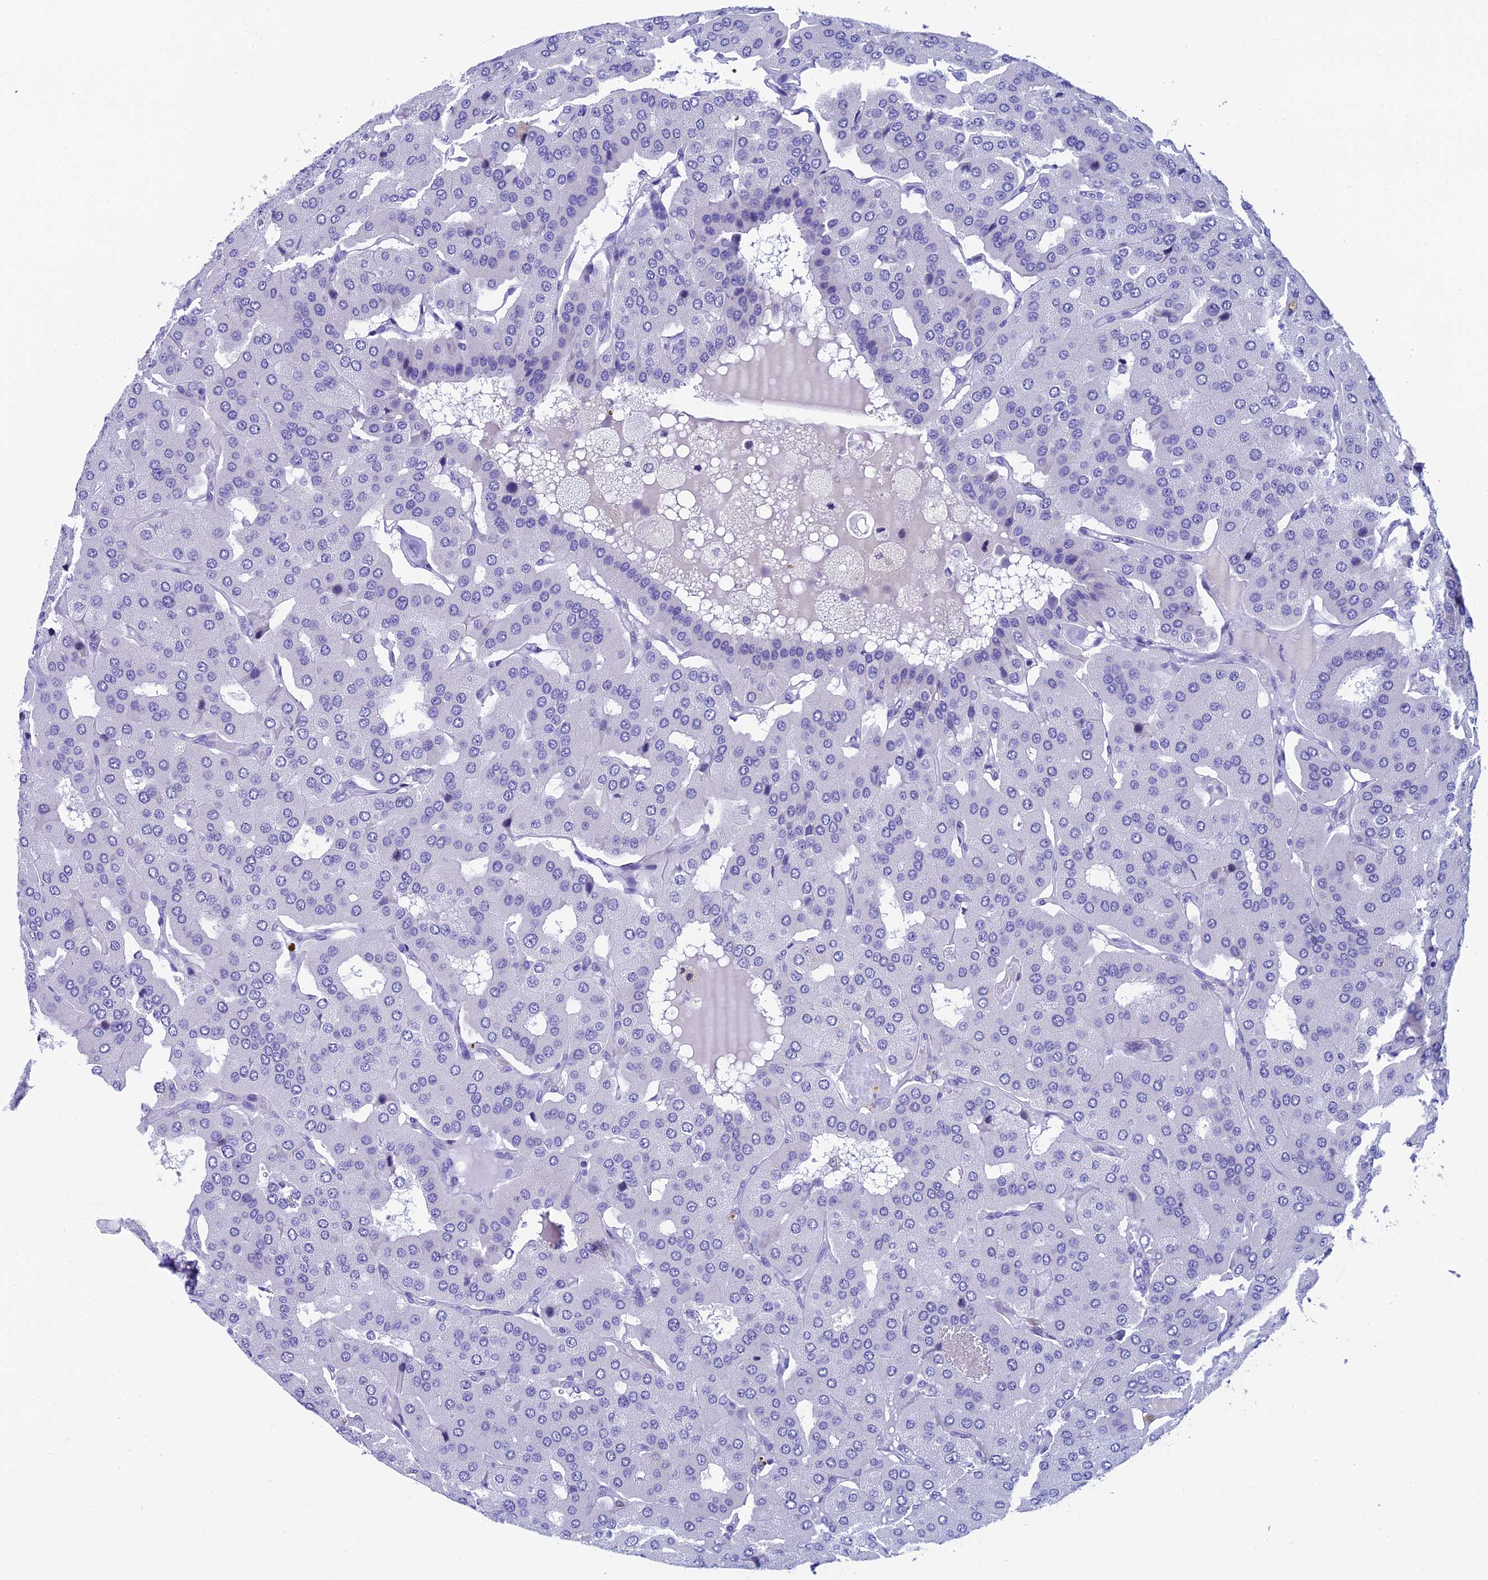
{"staining": {"intensity": "negative", "quantity": "none", "location": "none"}, "tissue": "parathyroid gland", "cell_type": "Glandular cells", "image_type": "normal", "snomed": [{"axis": "morphology", "description": "Normal tissue, NOS"}, {"axis": "morphology", "description": "Adenoma, NOS"}, {"axis": "topography", "description": "Parathyroid gland"}], "caption": "This image is of normal parathyroid gland stained with immunohistochemistry to label a protein in brown with the nuclei are counter-stained blue. There is no staining in glandular cells.", "gene": "REEP4", "patient": {"sex": "female", "age": 86}}